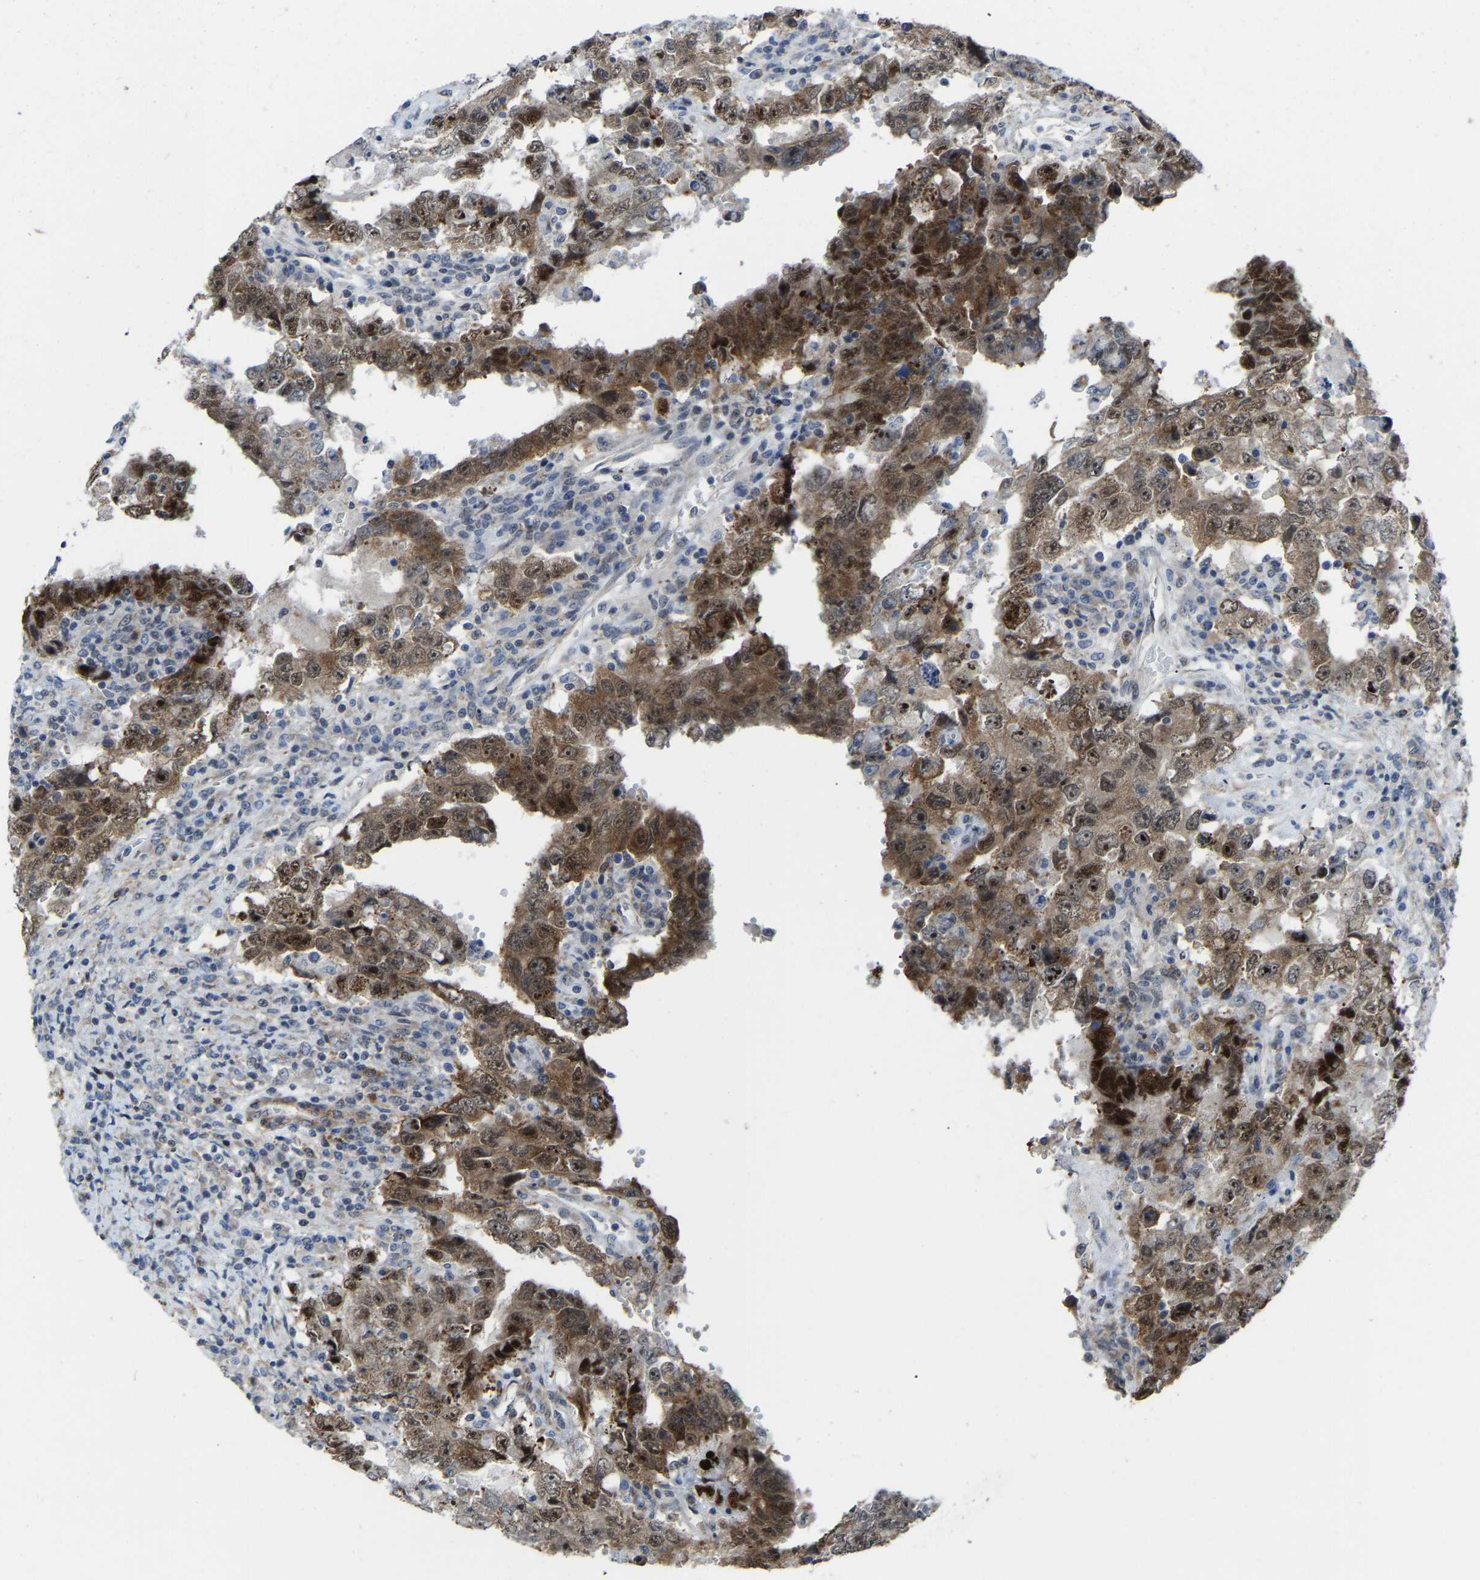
{"staining": {"intensity": "moderate", "quantity": ">75%", "location": "cytoplasmic/membranous,nuclear"}, "tissue": "testis cancer", "cell_type": "Tumor cells", "image_type": "cancer", "snomed": [{"axis": "morphology", "description": "Carcinoma, Embryonal, NOS"}, {"axis": "topography", "description": "Testis"}], "caption": "Embryonal carcinoma (testis) stained for a protein exhibits moderate cytoplasmic/membranous and nuclear positivity in tumor cells.", "gene": "DDX5", "patient": {"sex": "male", "age": 26}}